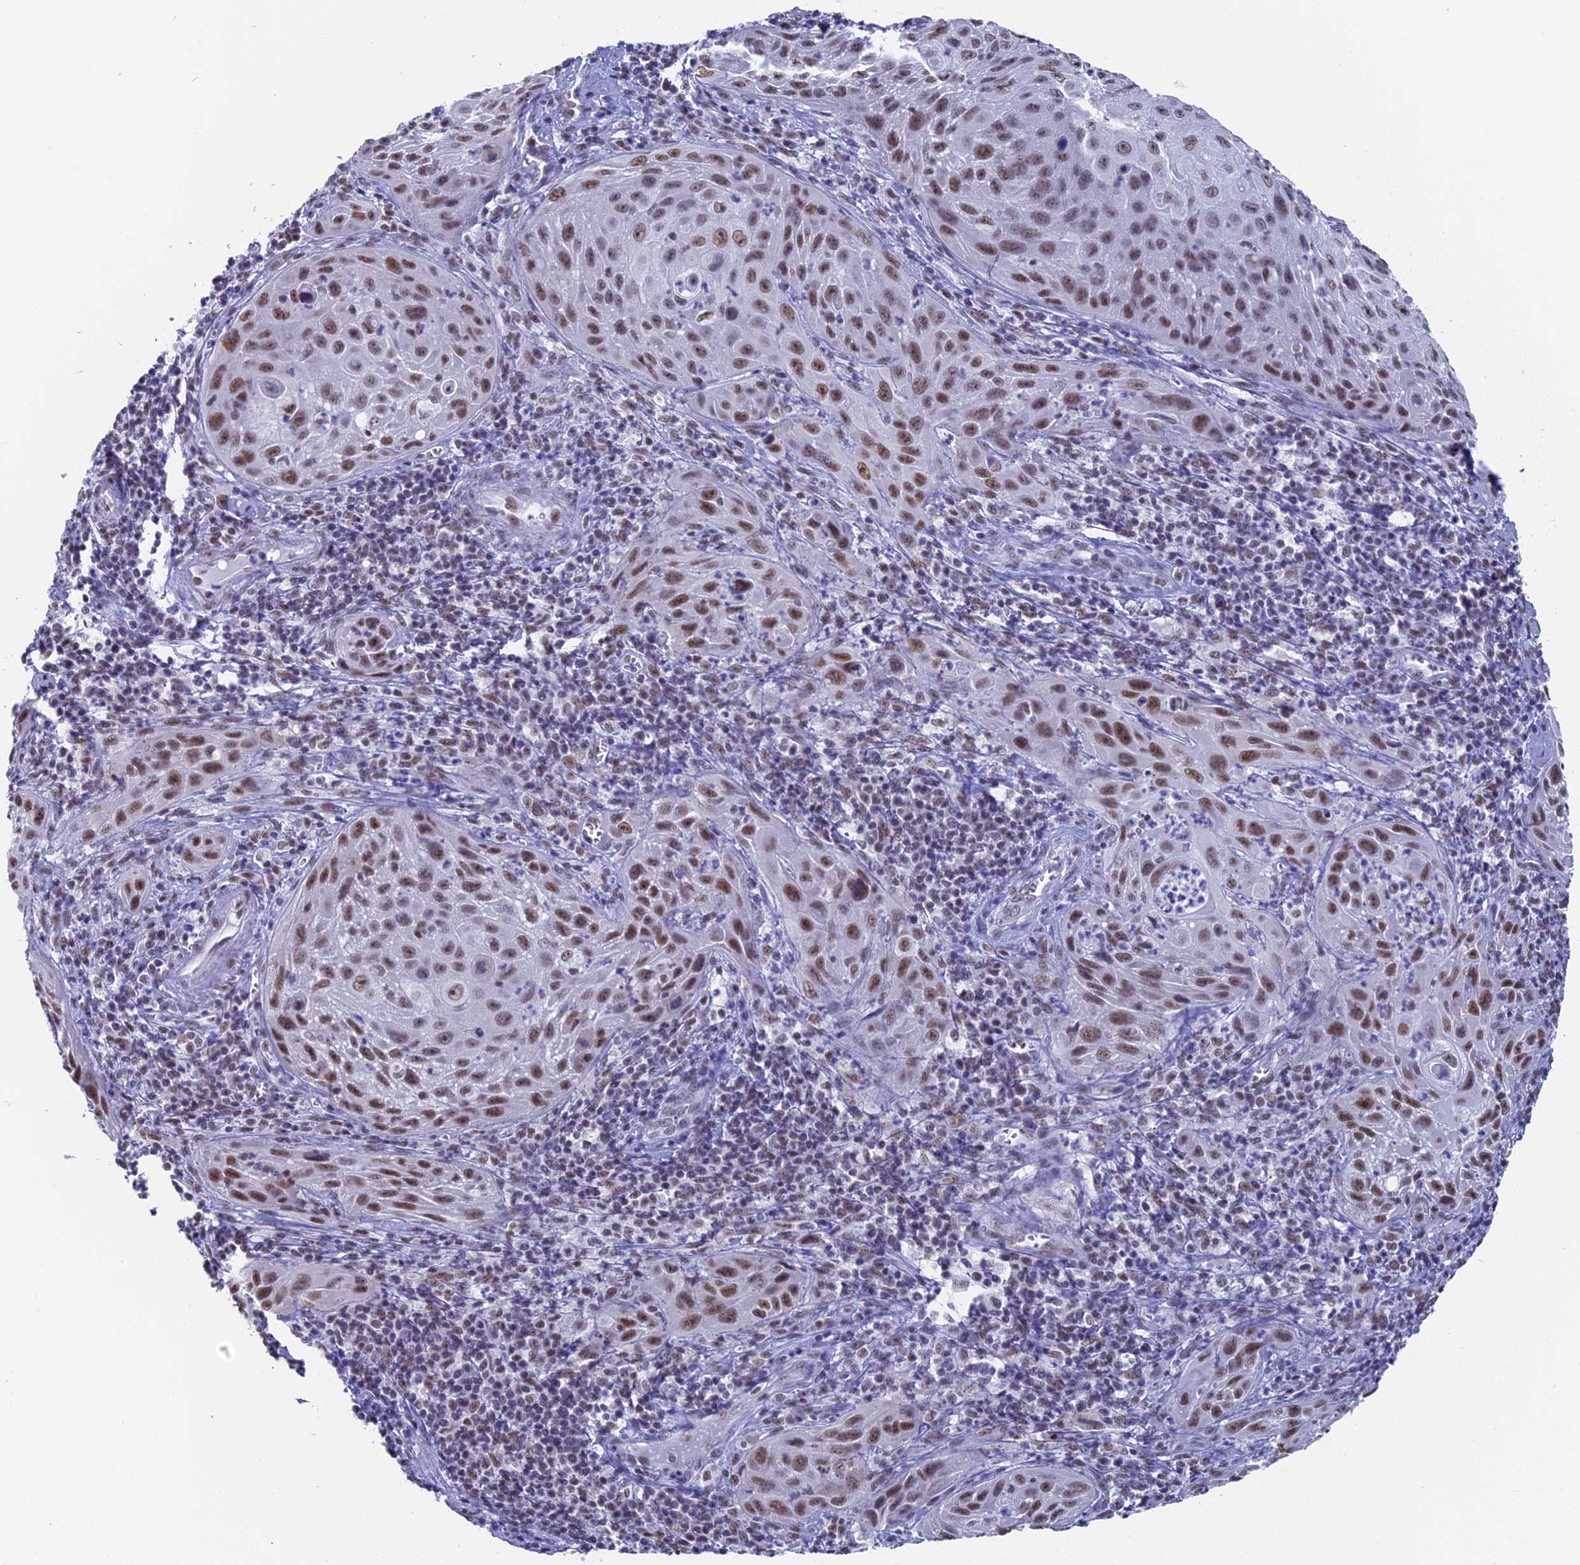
{"staining": {"intensity": "moderate", "quantity": ">75%", "location": "nuclear"}, "tissue": "cervical cancer", "cell_type": "Tumor cells", "image_type": "cancer", "snomed": [{"axis": "morphology", "description": "Squamous cell carcinoma, NOS"}, {"axis": "topography", "description": "Cervix"}], "caption": "IHC of cervical cancer exhibits medium levels of moderate nuclear expression in approximately >75% of tumor cells.", "gene": "CD2BP2", "patient": {"sex": "female", "age": 42}}